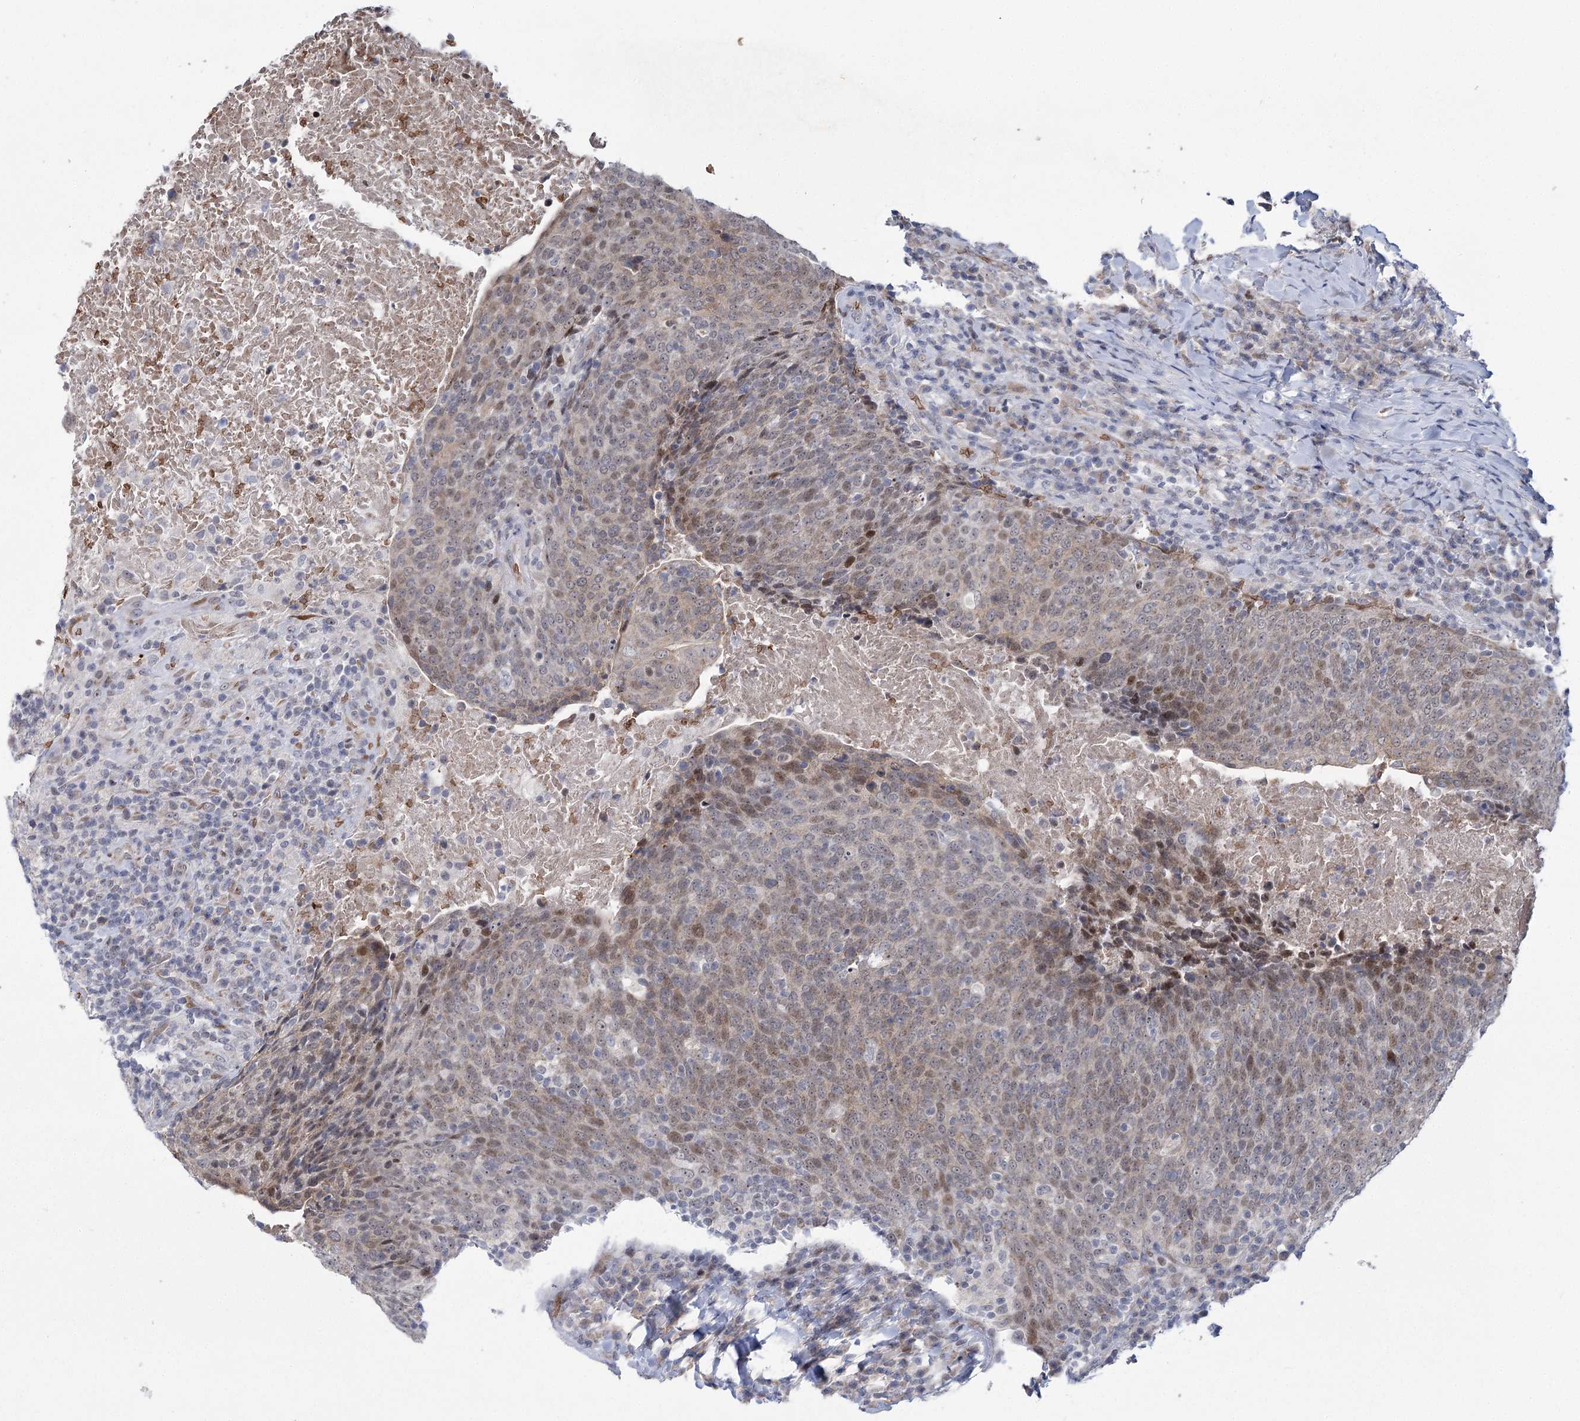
{"staining": {"intensity": "weak", "quantity": ">75%", "location": "cytoplasmic/membranous,nuclear"}, "tissue": "head and neck cancer", "cell_type": "Tumor cells", "image_type": "cancer", "snomed": [{"axis": "morphology", "description": "Squamous cell carcinoma, NOS"}, {"axis": "morphology", "description": "Squamous cell carcinoma, metastatic, NOS"}, {"axis": "topography", "description": "Lymph node"}, {"axis": "topography", "description": "Head-Neck"}], "caption": "Immunohistochemical staining of head and neck cancer (metastatic squamous cell carcinoma) reveals low levels of weak cytoplasmic/membranous and nuclear expression in approximately >75% of tumor cells.", "gene": "NSMCE4A", "patient": {"sex": "male", "age": 62}}